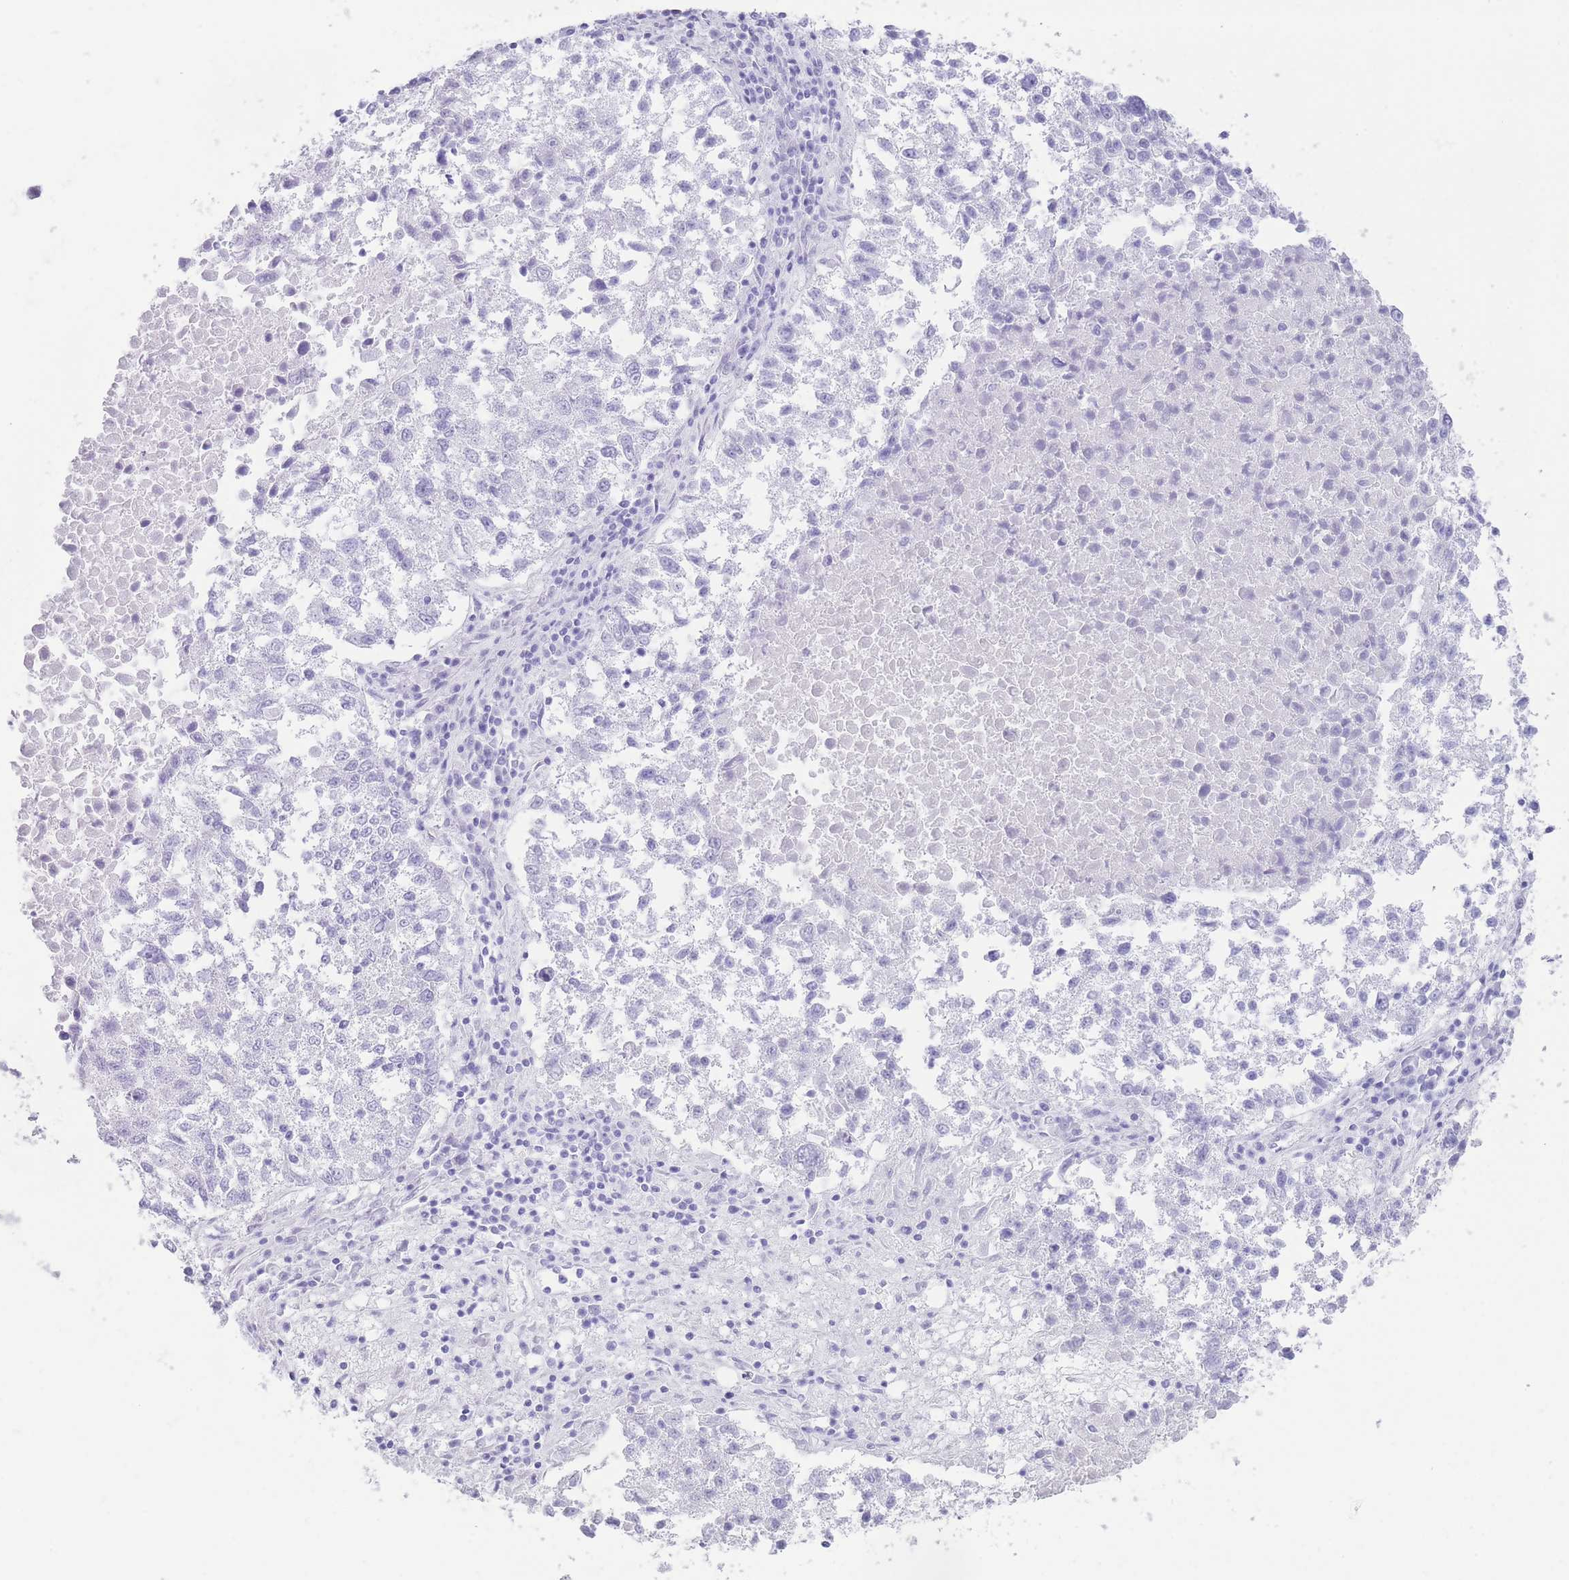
{"staining": {"intensity": "negative", "quantity": "none", "location": "none"}, "tissue": "lung cancer", "cell_type": "Tumor cells", "image_type": "cancer", "snomed": [{"axis": "morphology", "description": "Squamous cell carcinoma, NOS"}, {"axis": "topography", "description": "Lung"}], "caption": "An immunohistochemistry micrograph of lung squamous cell carcinoma is shown. There is no staining in tumor cells of lung squamous cell carcinoma.", "gene": "ELOA2", "patient": {"sex": "male", "age": 73}}